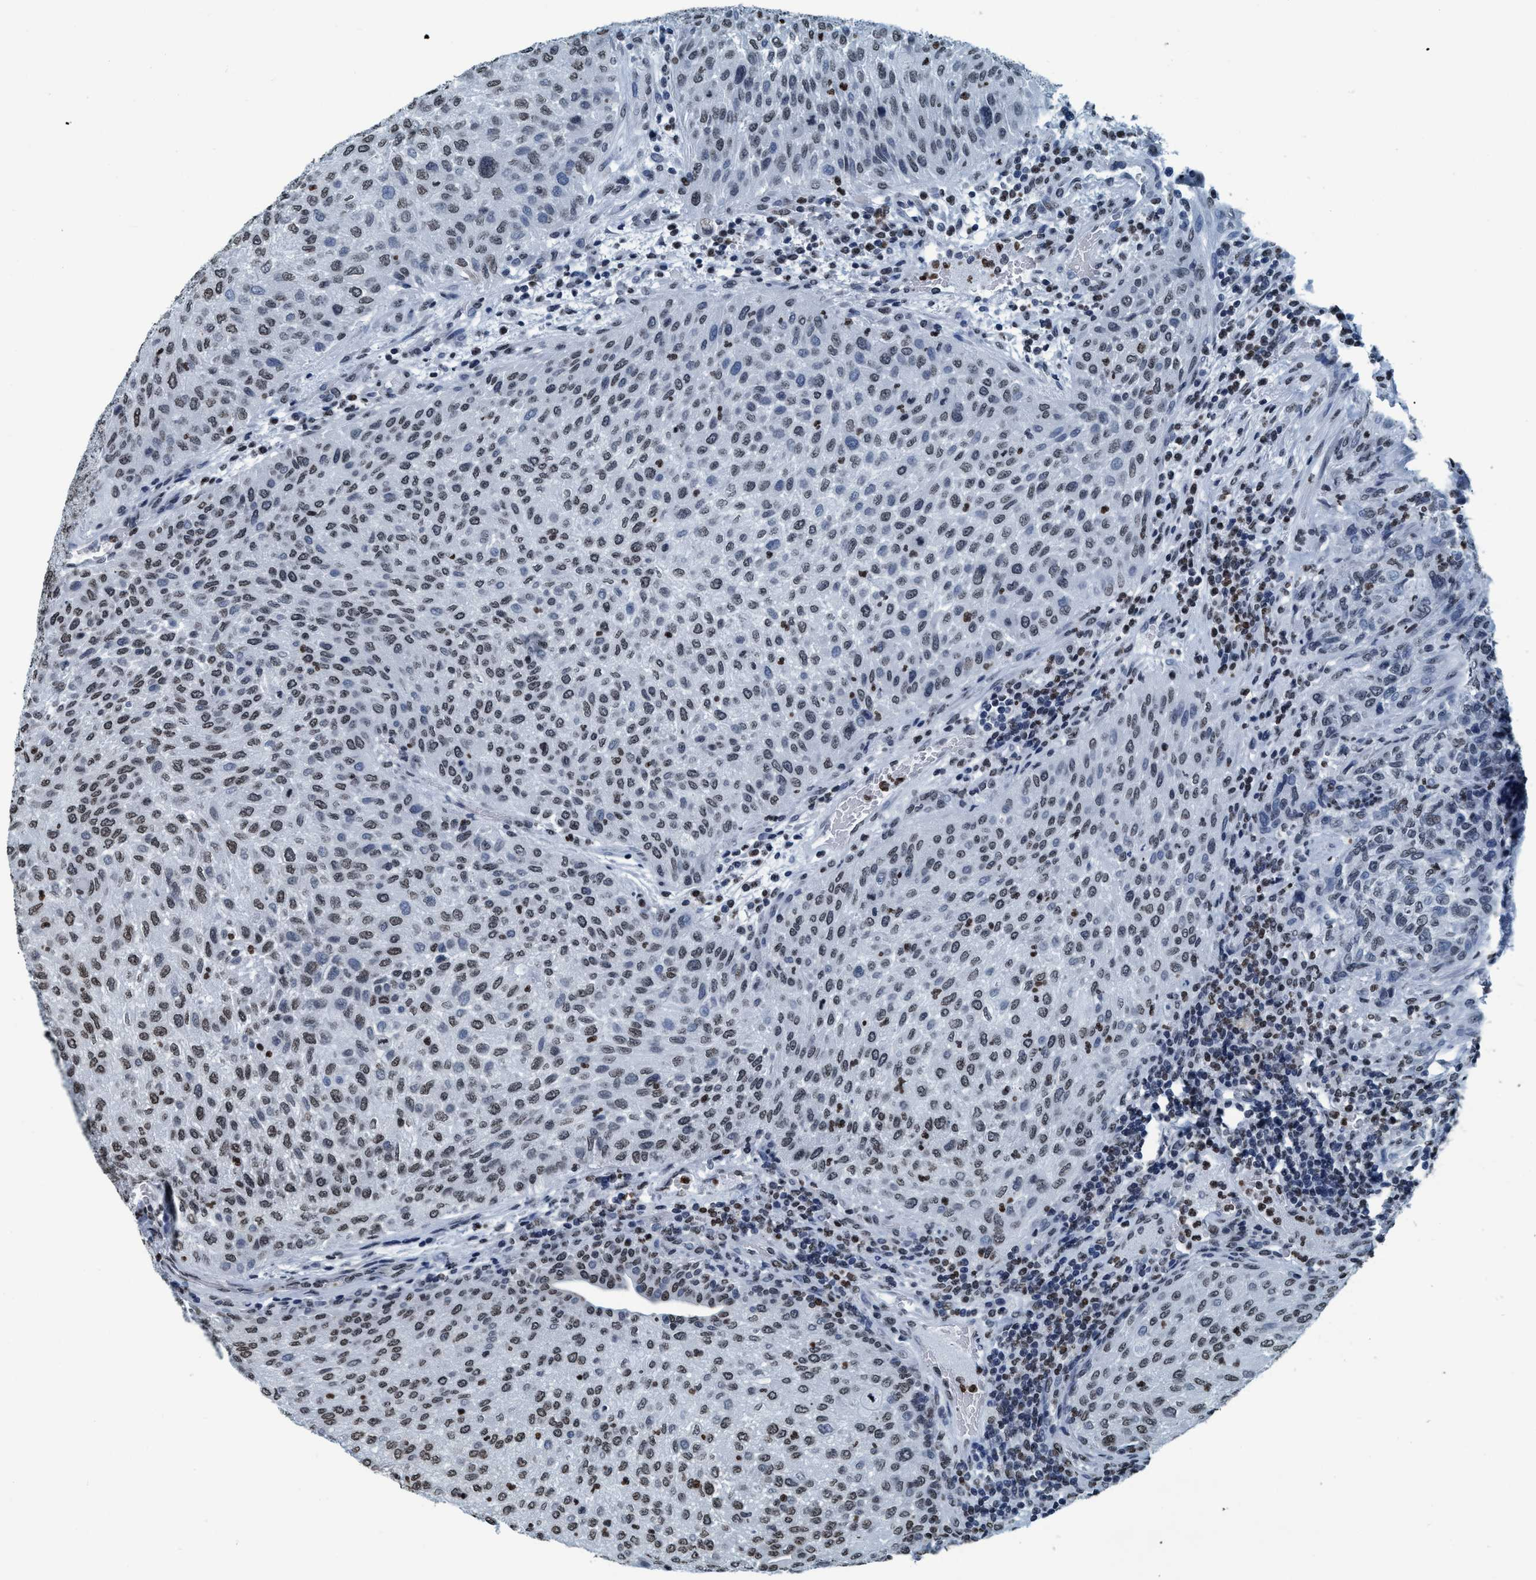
{"staining": {"intensity": "weak", "quantity": ">75%", "location": "nuclear"}, "tissue": "urothelial cancer", "cell_type": "Tumor cells", "image_type": "cancer", "snomed": [{"axis": "morphology", "description": "Urothelial carcinoma, Low grade"}, {"axis": "morphology", "description": "Urothelial carcinoma, High grade"}, {"axis": "topography", "description": "Urinary bladder"}], "caption": "Immunohistochemical staining of human urothelial cancer shows low levels of weak nuclear protein positivity in approximately >75% of tumor cells.", "gene": "CCNE2", "patient": {"sex": "male", "age": 35}}